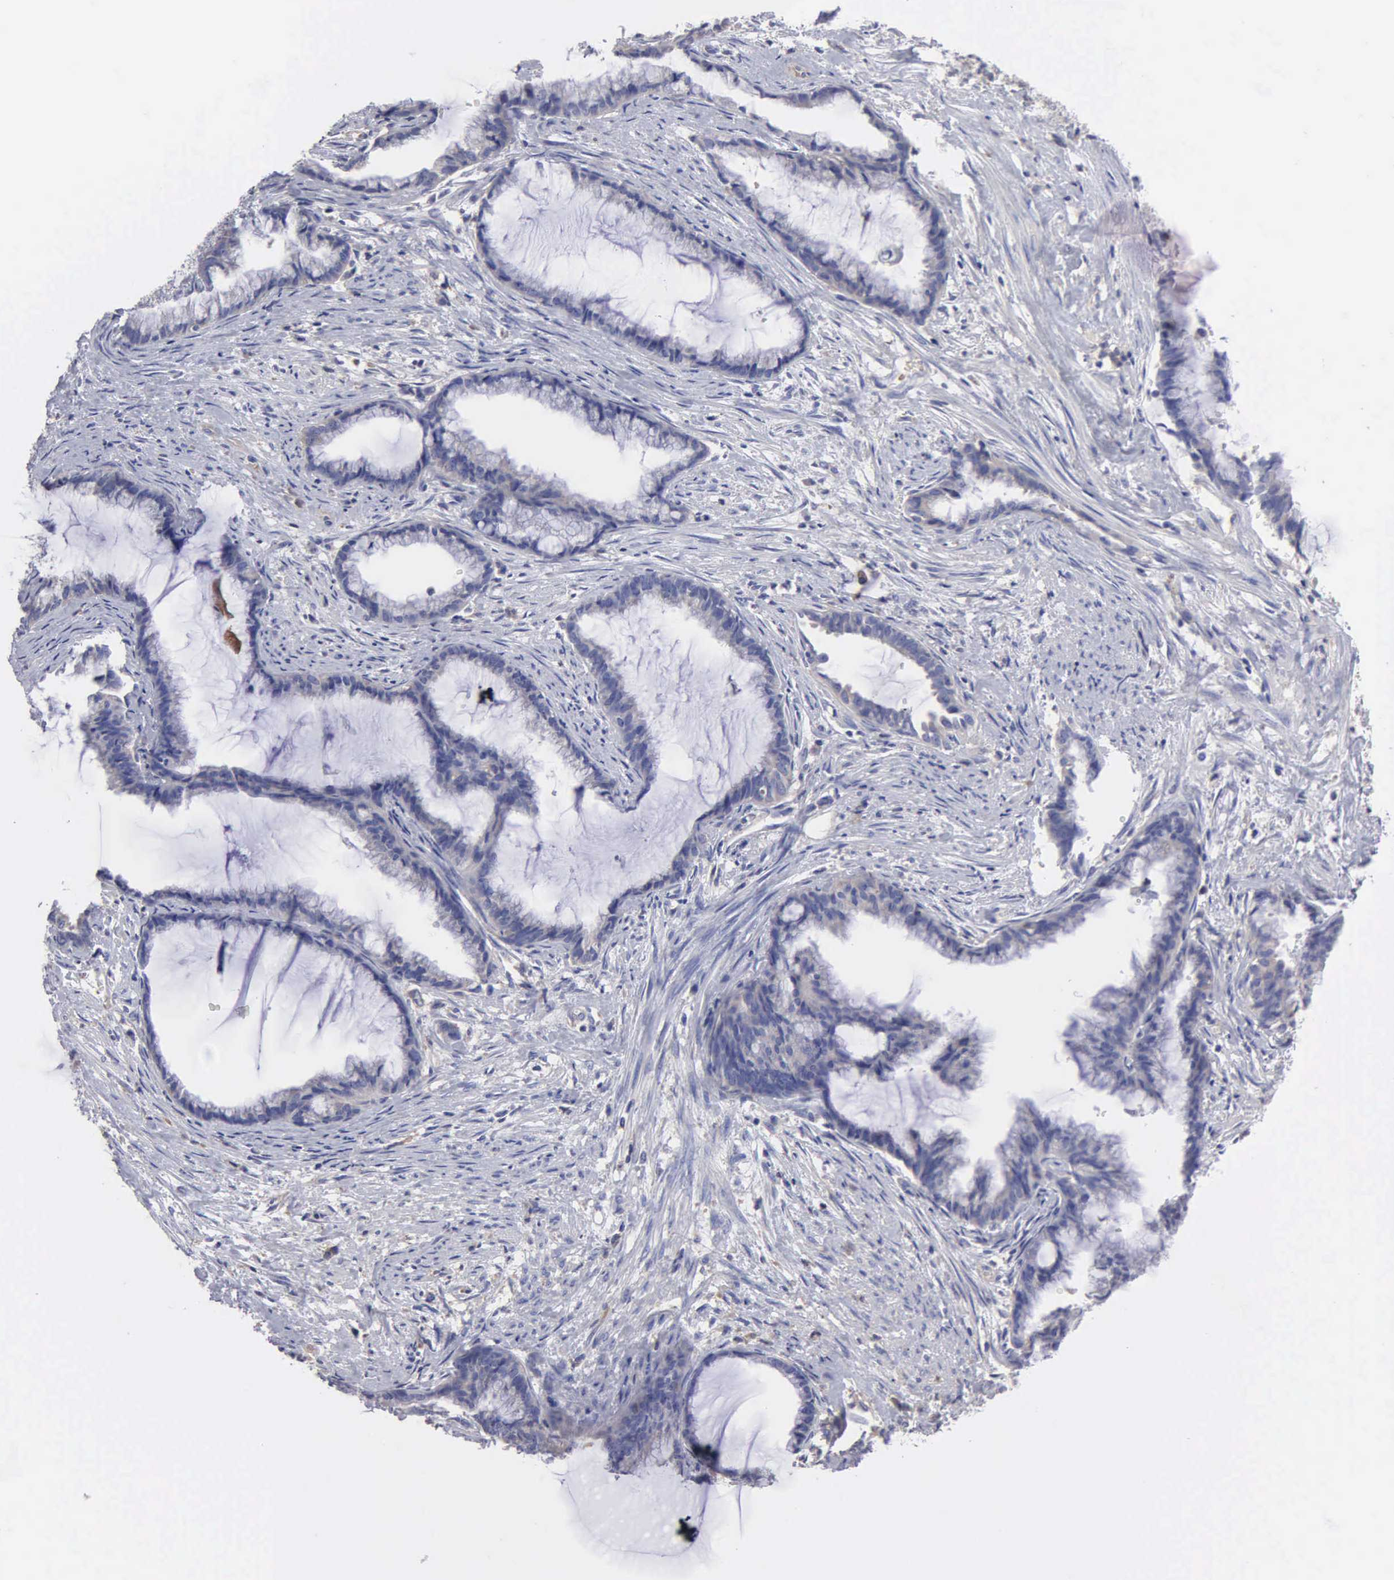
{"staining": {"intensity": "negative", "quantity": "none", "location": "none"}, "tissue": "endometrial cancer", "cell_type": "Tumor cells", "image_type": "cancer", "snomed": [{"axis": "morphology", "description": "Adenocarcinoma, NOS"}, {"axis": "topography", "description": "Endometrium"}], "caption": "An immunohistochemistry (IHC) photomicrograph of endometrial cancer is shown. There is no staining in tumor cells of endometrial cancer.", "gene": "G6PD", "patient": {"sex": "female", "age": 86}}